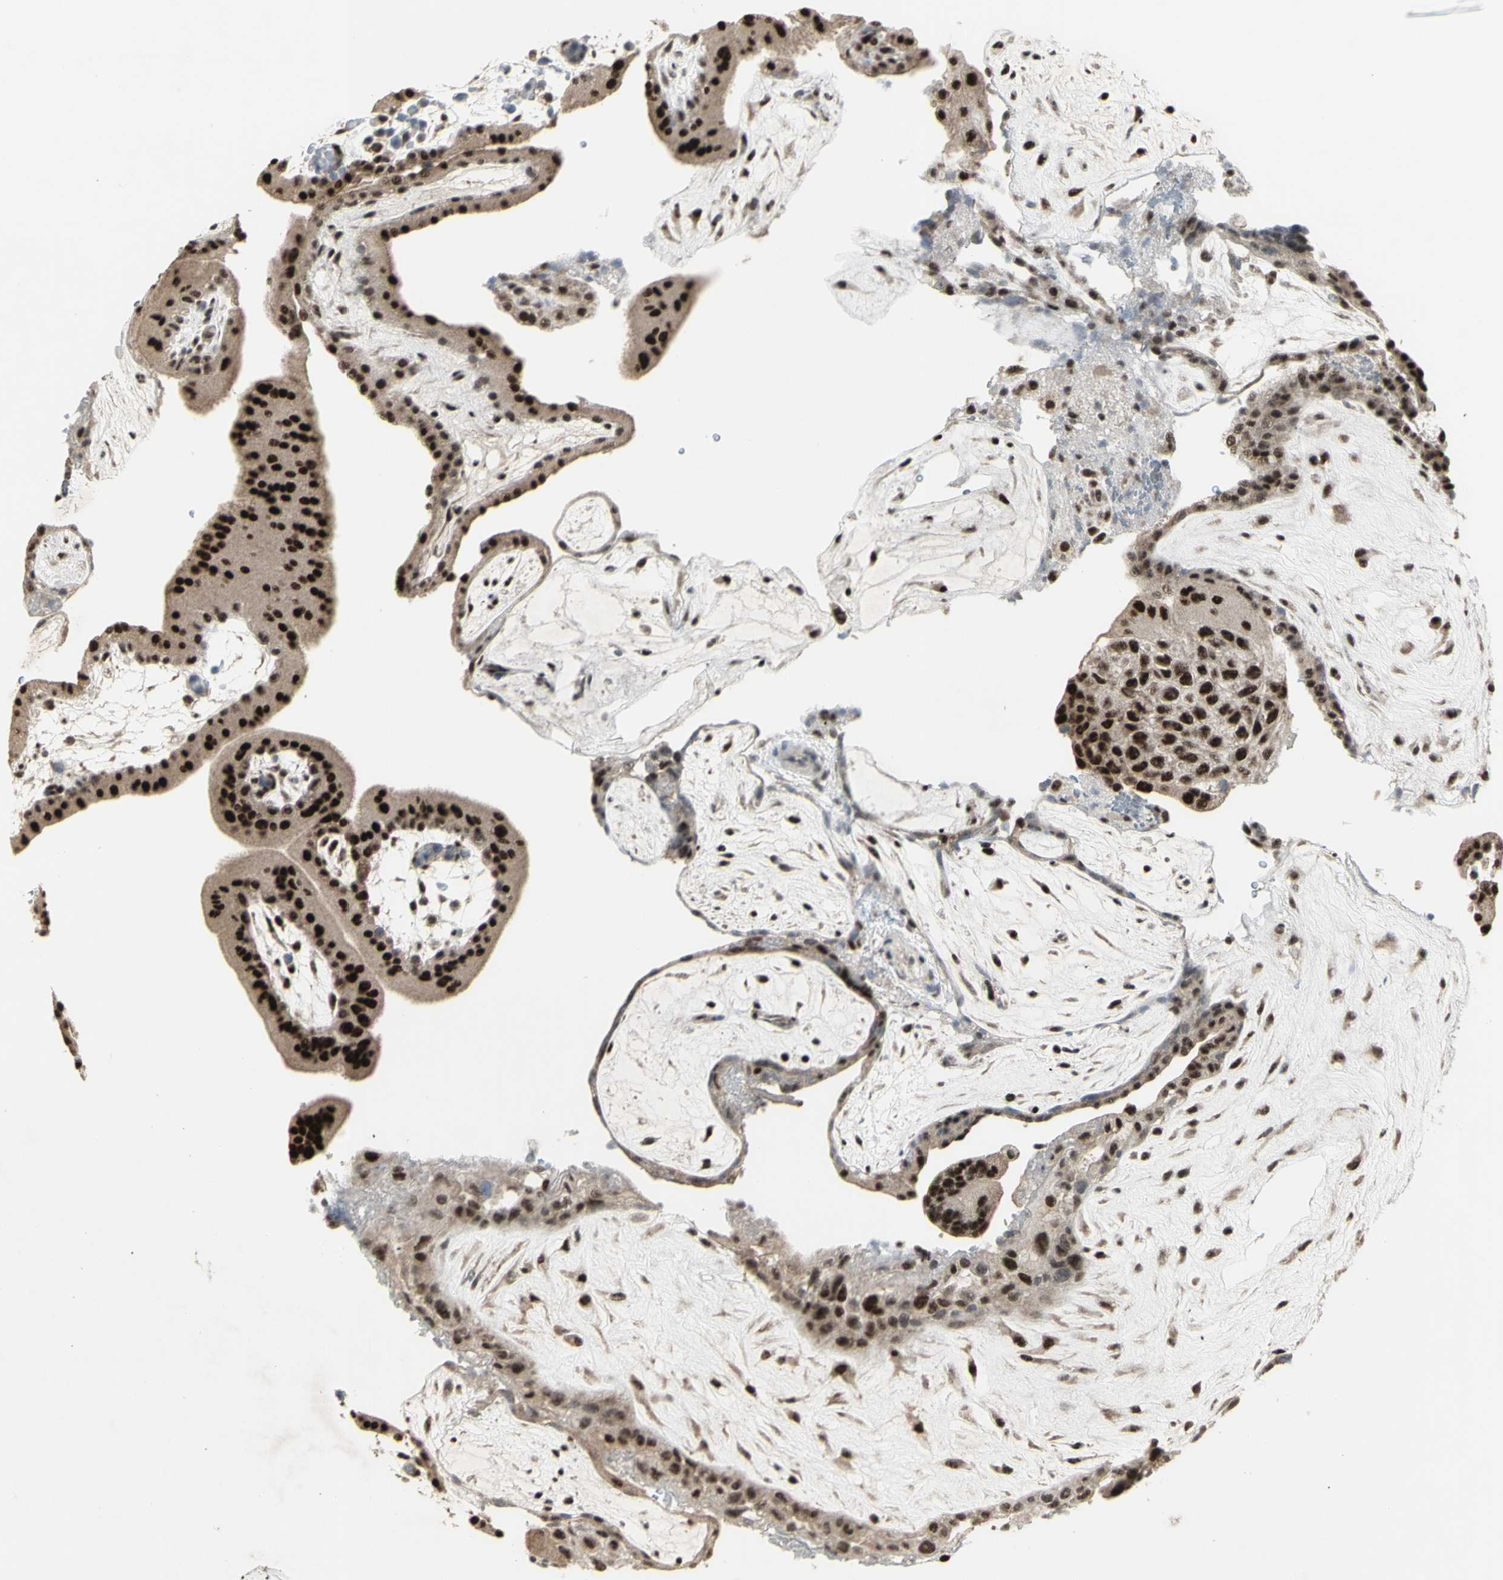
{"staining": {"intensity": "strong", "quantity": ">75%", "location": "nuclear"}, "tissue": "placenta", "cell_type": "Decidual cells", "image_type": "normal", "snomed": [{"axis": "morphology", "description": "Normal tissue, NOS"}, {"axis": "topography", "description": "Placenta"}], "caption": "High-power microscopy captured an immunohistochemistry histopathology image of normal placenta, revealing strong nuclear staining in approximately >75% of decidual cells.", "gene": "CCNT1", "patient": {"sex": "female", "age": 19}}